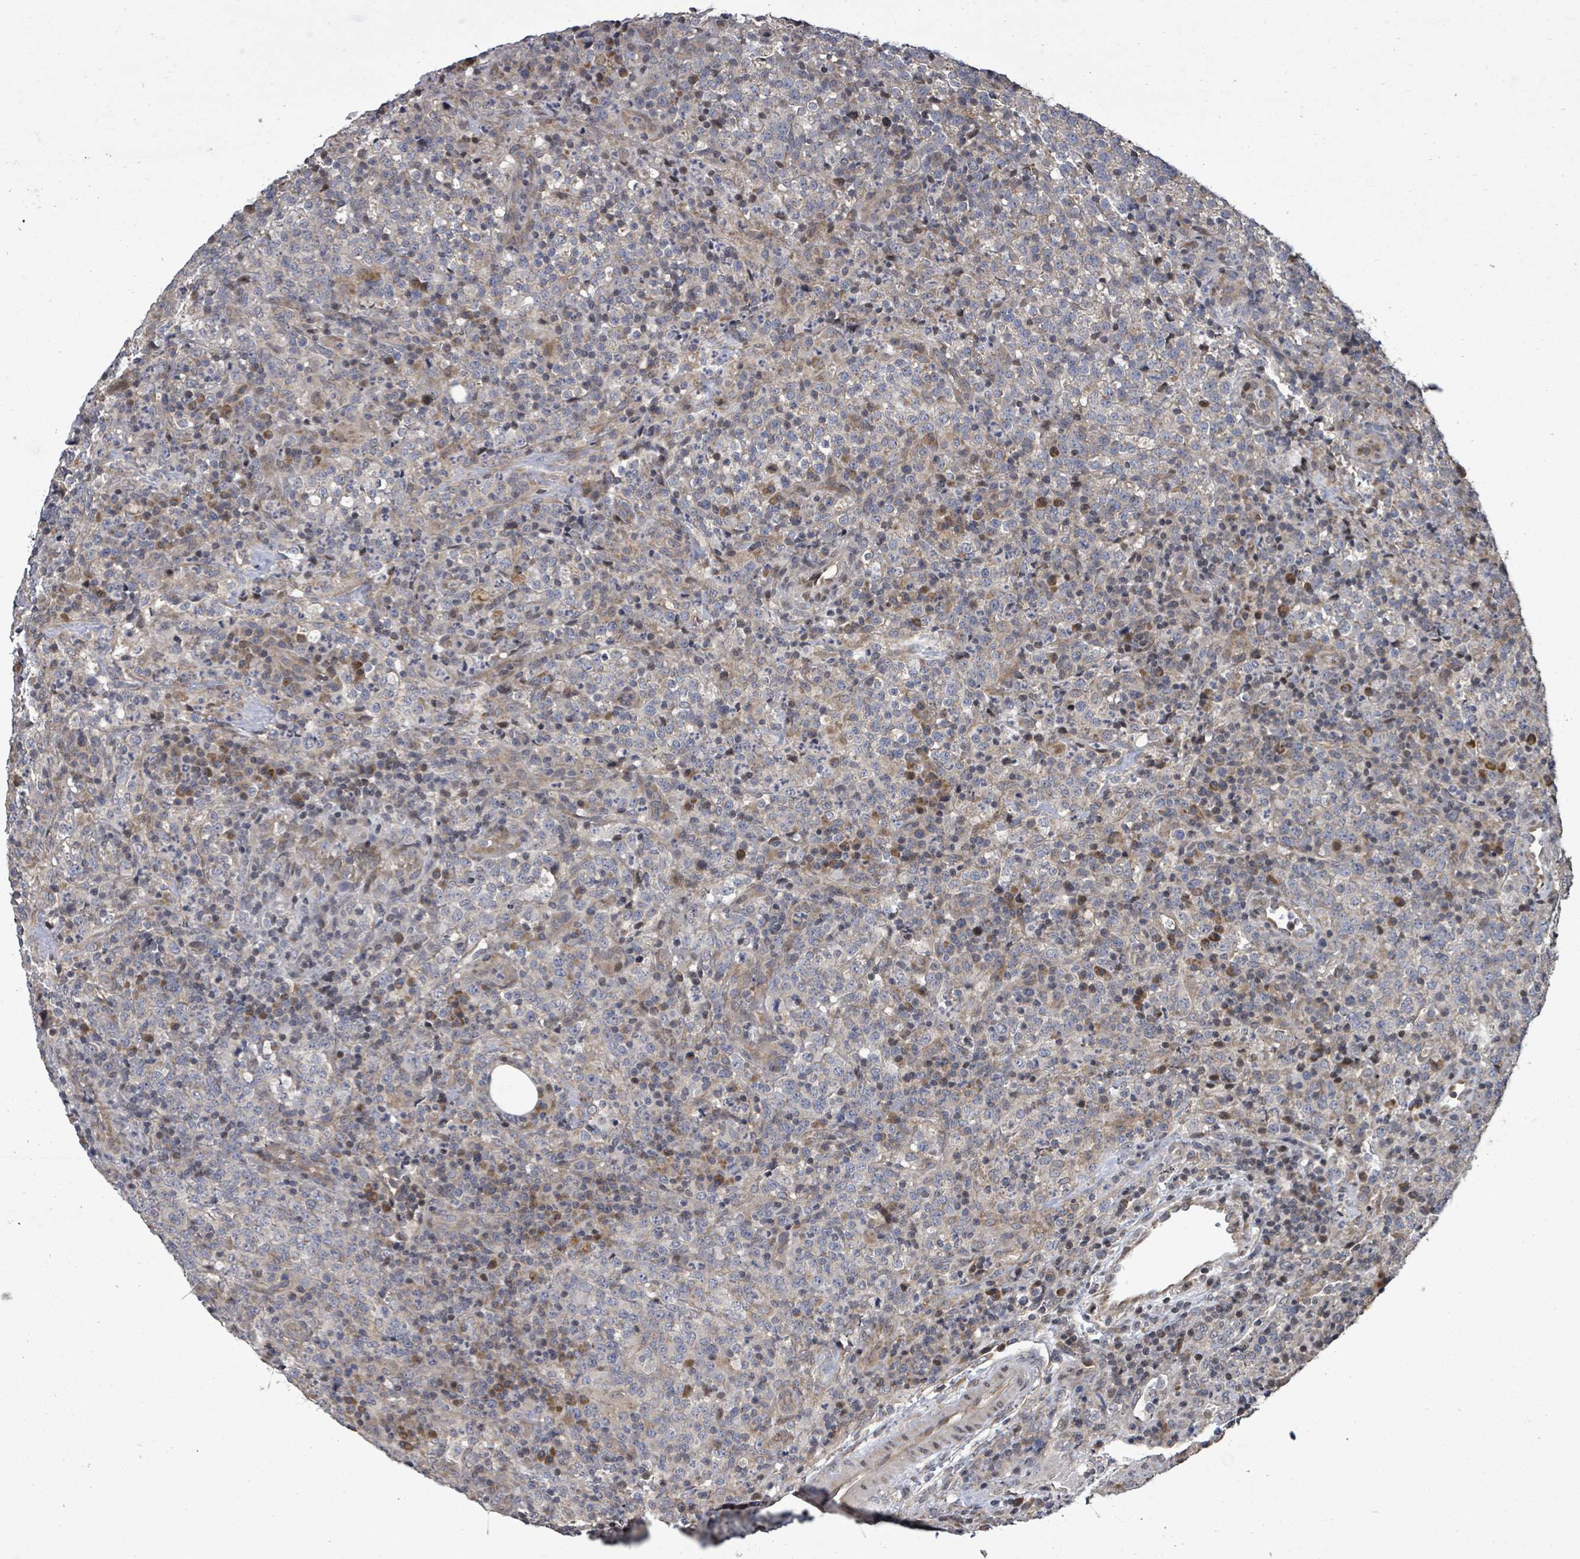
{"staining": {"intensity": "weak", "quantity": "<25%", "location": "cytoplasmic/membranous,nuclear"}, "tissue": "lymphoma", "cell_type": "Tumor cells", "image_type": "cancer", "snomed": [{"axis": "morphology", "description": "Malignant lymphoma, non-Hodgkin's type, High grade"}, {"axis": "topography", "description": "Lymph node"}], "caption": "Tumor cells are negative for brown protein staining in lymphoma.", "gene": "KRTAP27-1", "patient": {"sex": "male", "age": 54}}